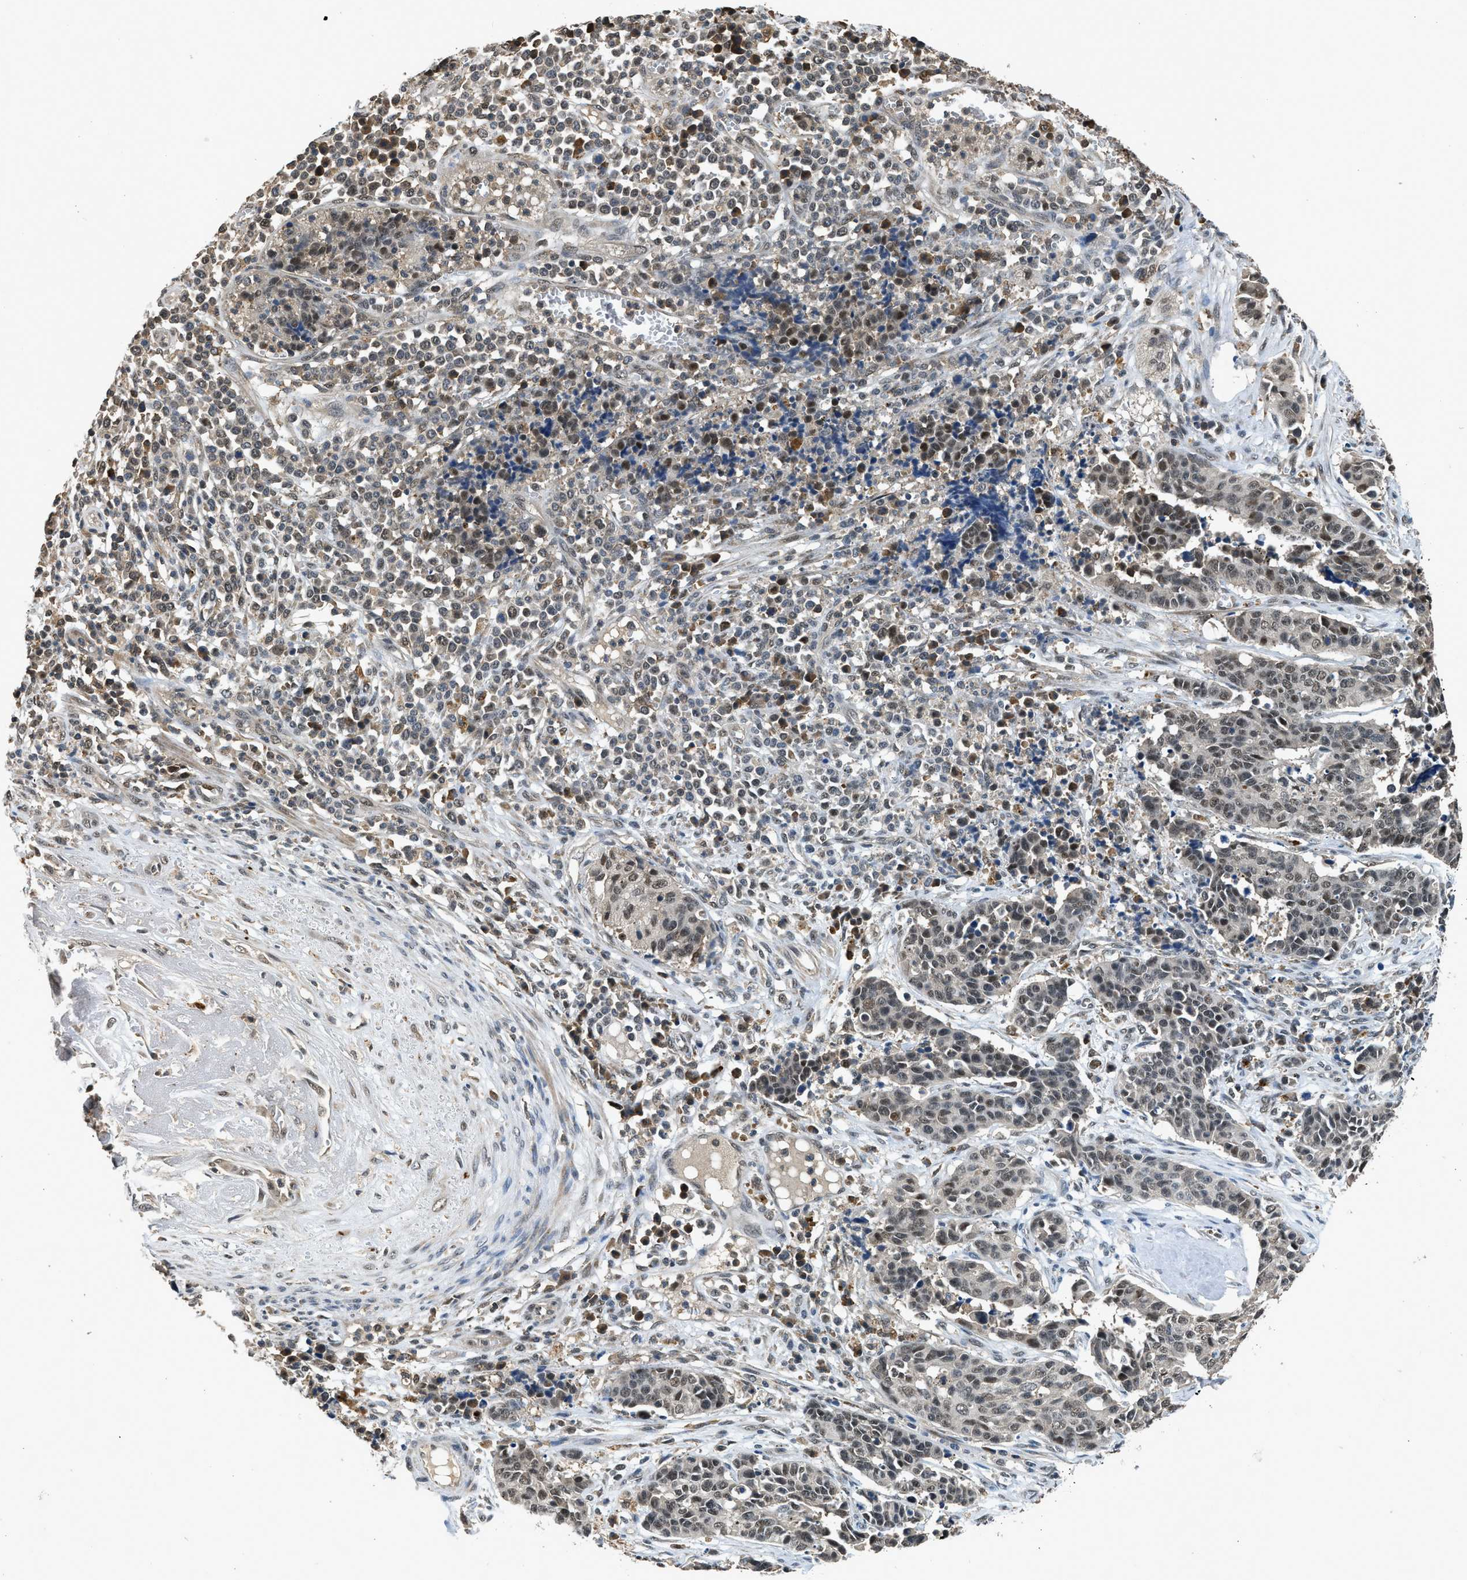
{"staining": {"intensity": "moderate", "quantity": "<25%", "location": "nuclear"}, "tissue": "cervical cancer", "cell_type": "Tumor cells", "image_type": "cancer", "snomed": [{"axis": "morphology", "description": "Squamous cell carcinoma, NOS"}, {"axis": "topography", "description": "Cervix"}], "caption": "IHC of squamous cell carcinoma (cervical) exhibits low levels of moderate nuclear expression in about <25% of tumor cells.", "gene": "SLC15A4", "patient": {"sex": "female", "age": 35}}